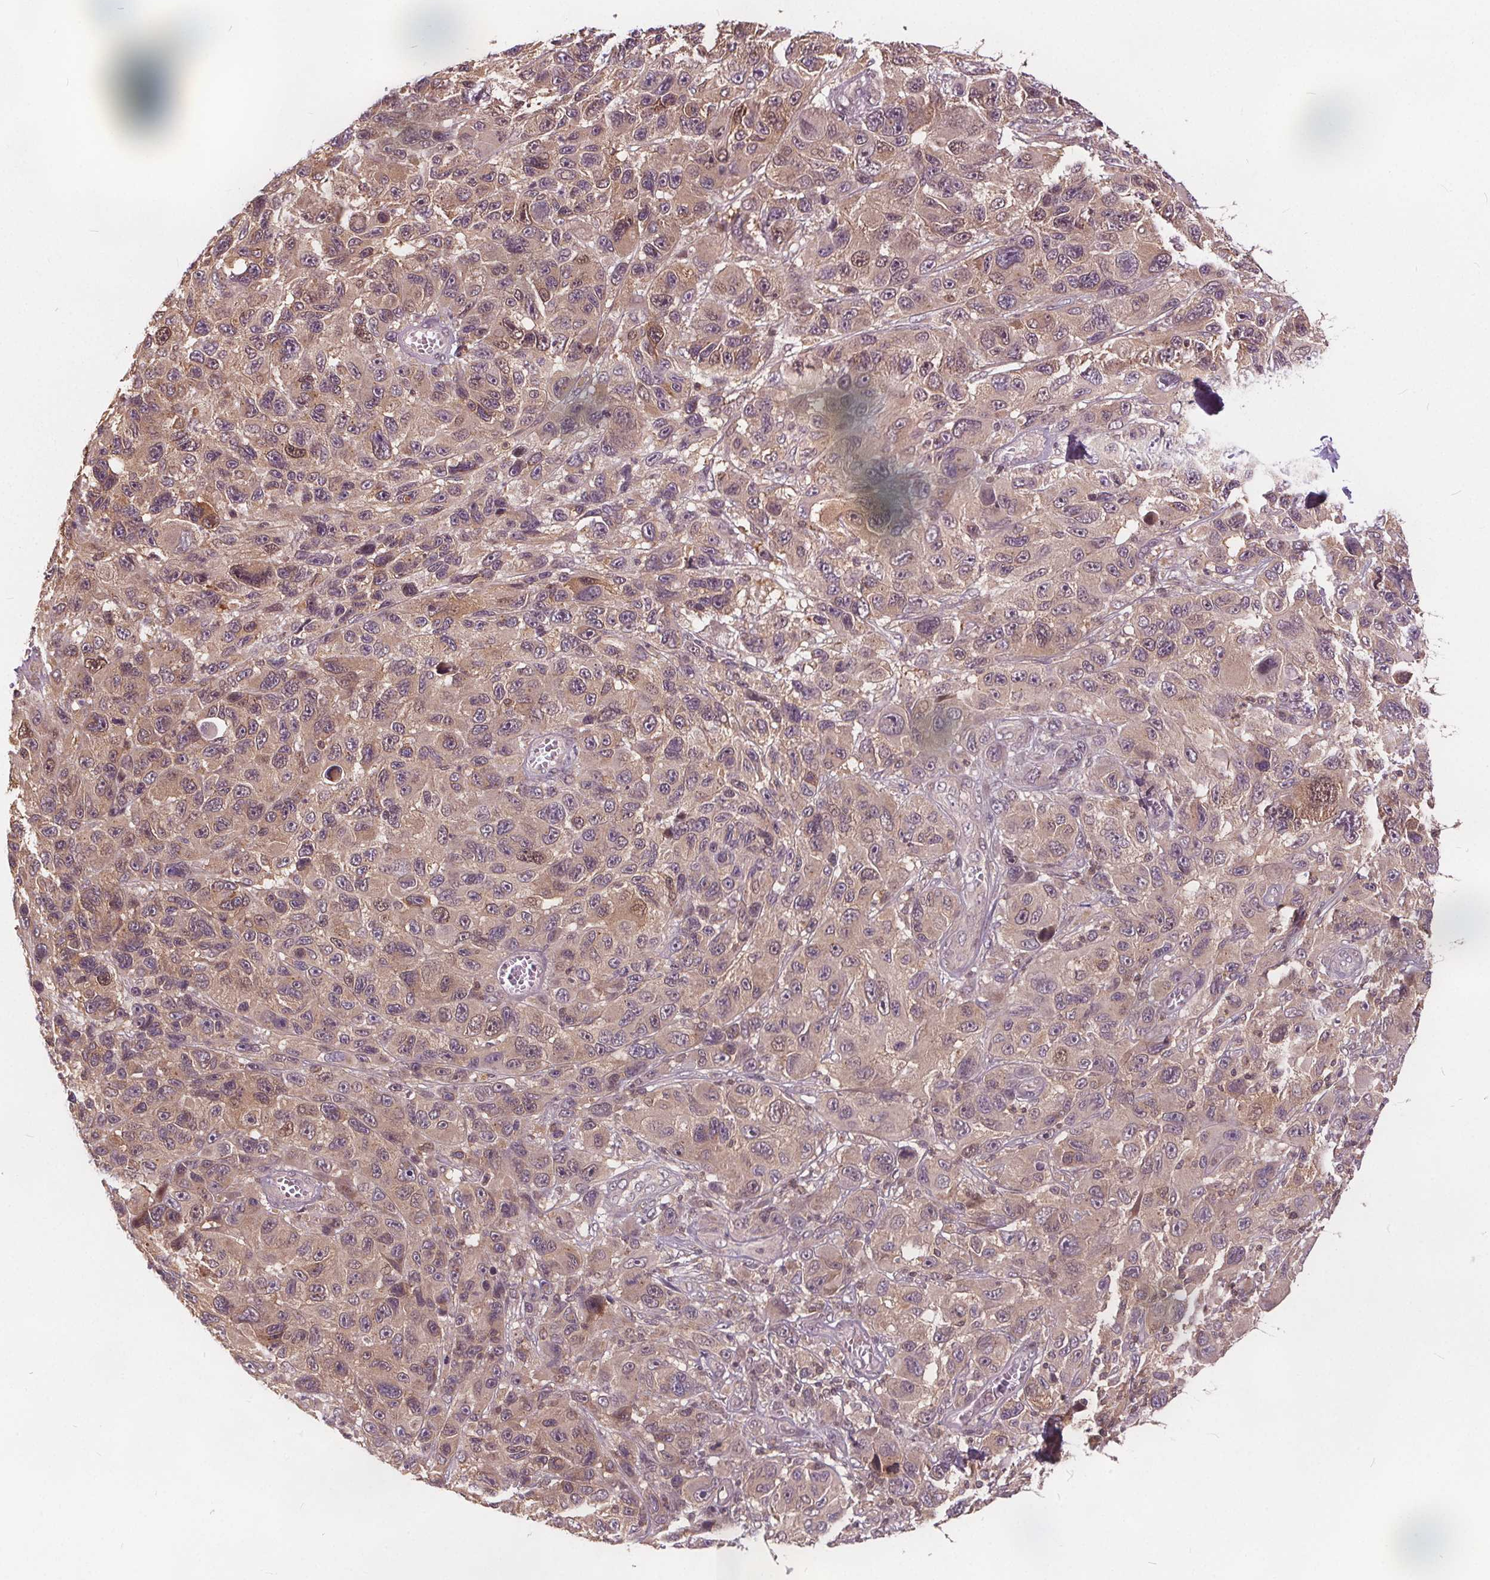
{"staining": {"intensity": "moderate", "quantity": "<25%", "location": "nuclear"}, "tissue": "melanoma", "cell_type": "Tumor cells", "image_type": "cancer", "snomed": [{"axis": "morphology", "description": "Malignant melanoma, NOS"}, {"axis": "topography", "description": "Skin"}], "caption": "Immunohistochemistry of malignant melanoma shows low levels of moderate nuclear positivity in about <25% of tumor cells.", "gene": "HIF1AN", "patient": {"sex": "male", "age": 53}}